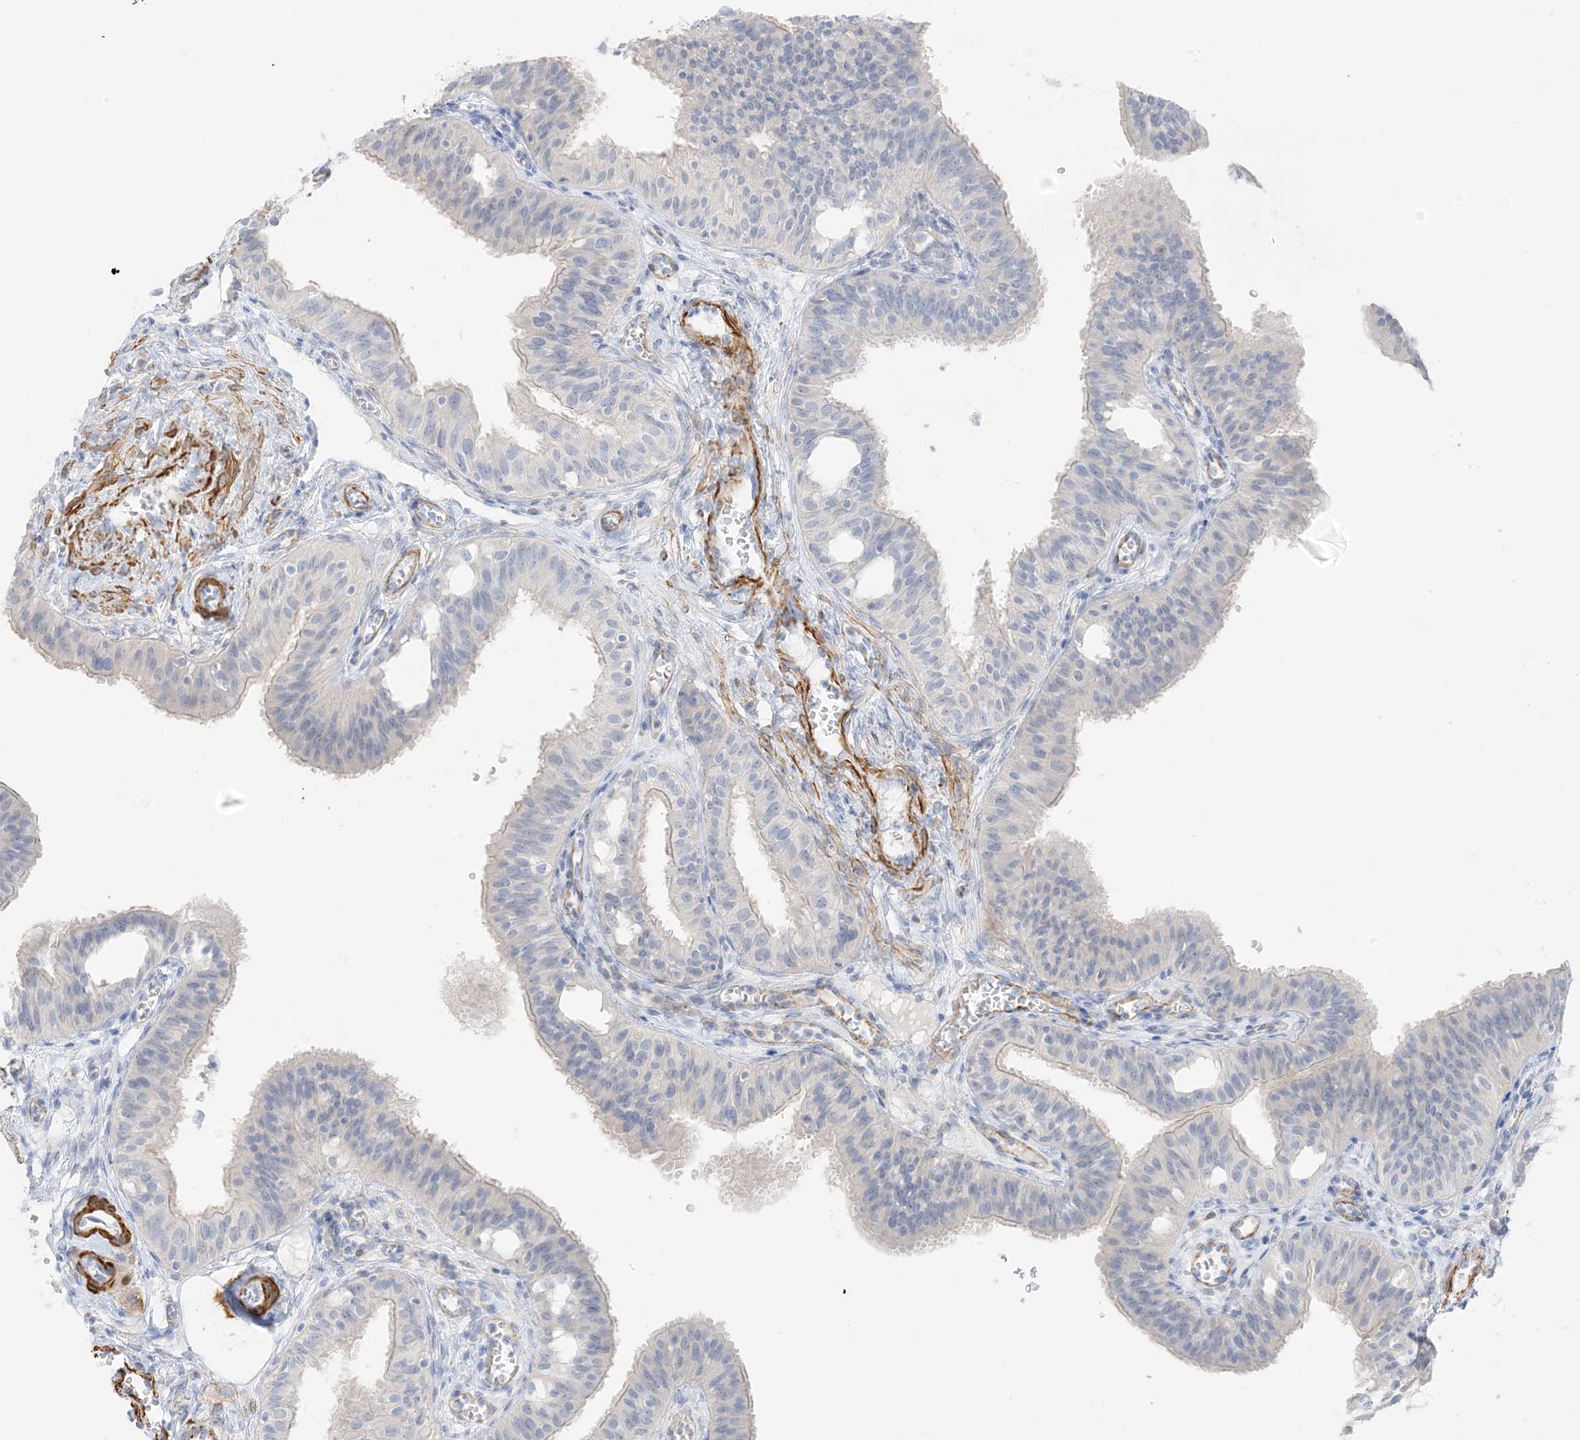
{"staining": {"intensity": "negative", "quantity": "none", "location": "none"}, "tissue": "fallopian tube", "cell_type": "Glandular cells", "image_type": "normal", "snomed": [{"axis": "morphology", "description": "Normal tissue, NOS"}, {"axis": "topography", "description": "Fallopian tube"}, {"axis": "topography", "description": "Ovary"}], "caption": "The image shows no significant expression in glandular cells of fallopian tube.", "gene": "SLC22A13", "patient": {"sex": "female", "age": 42}}